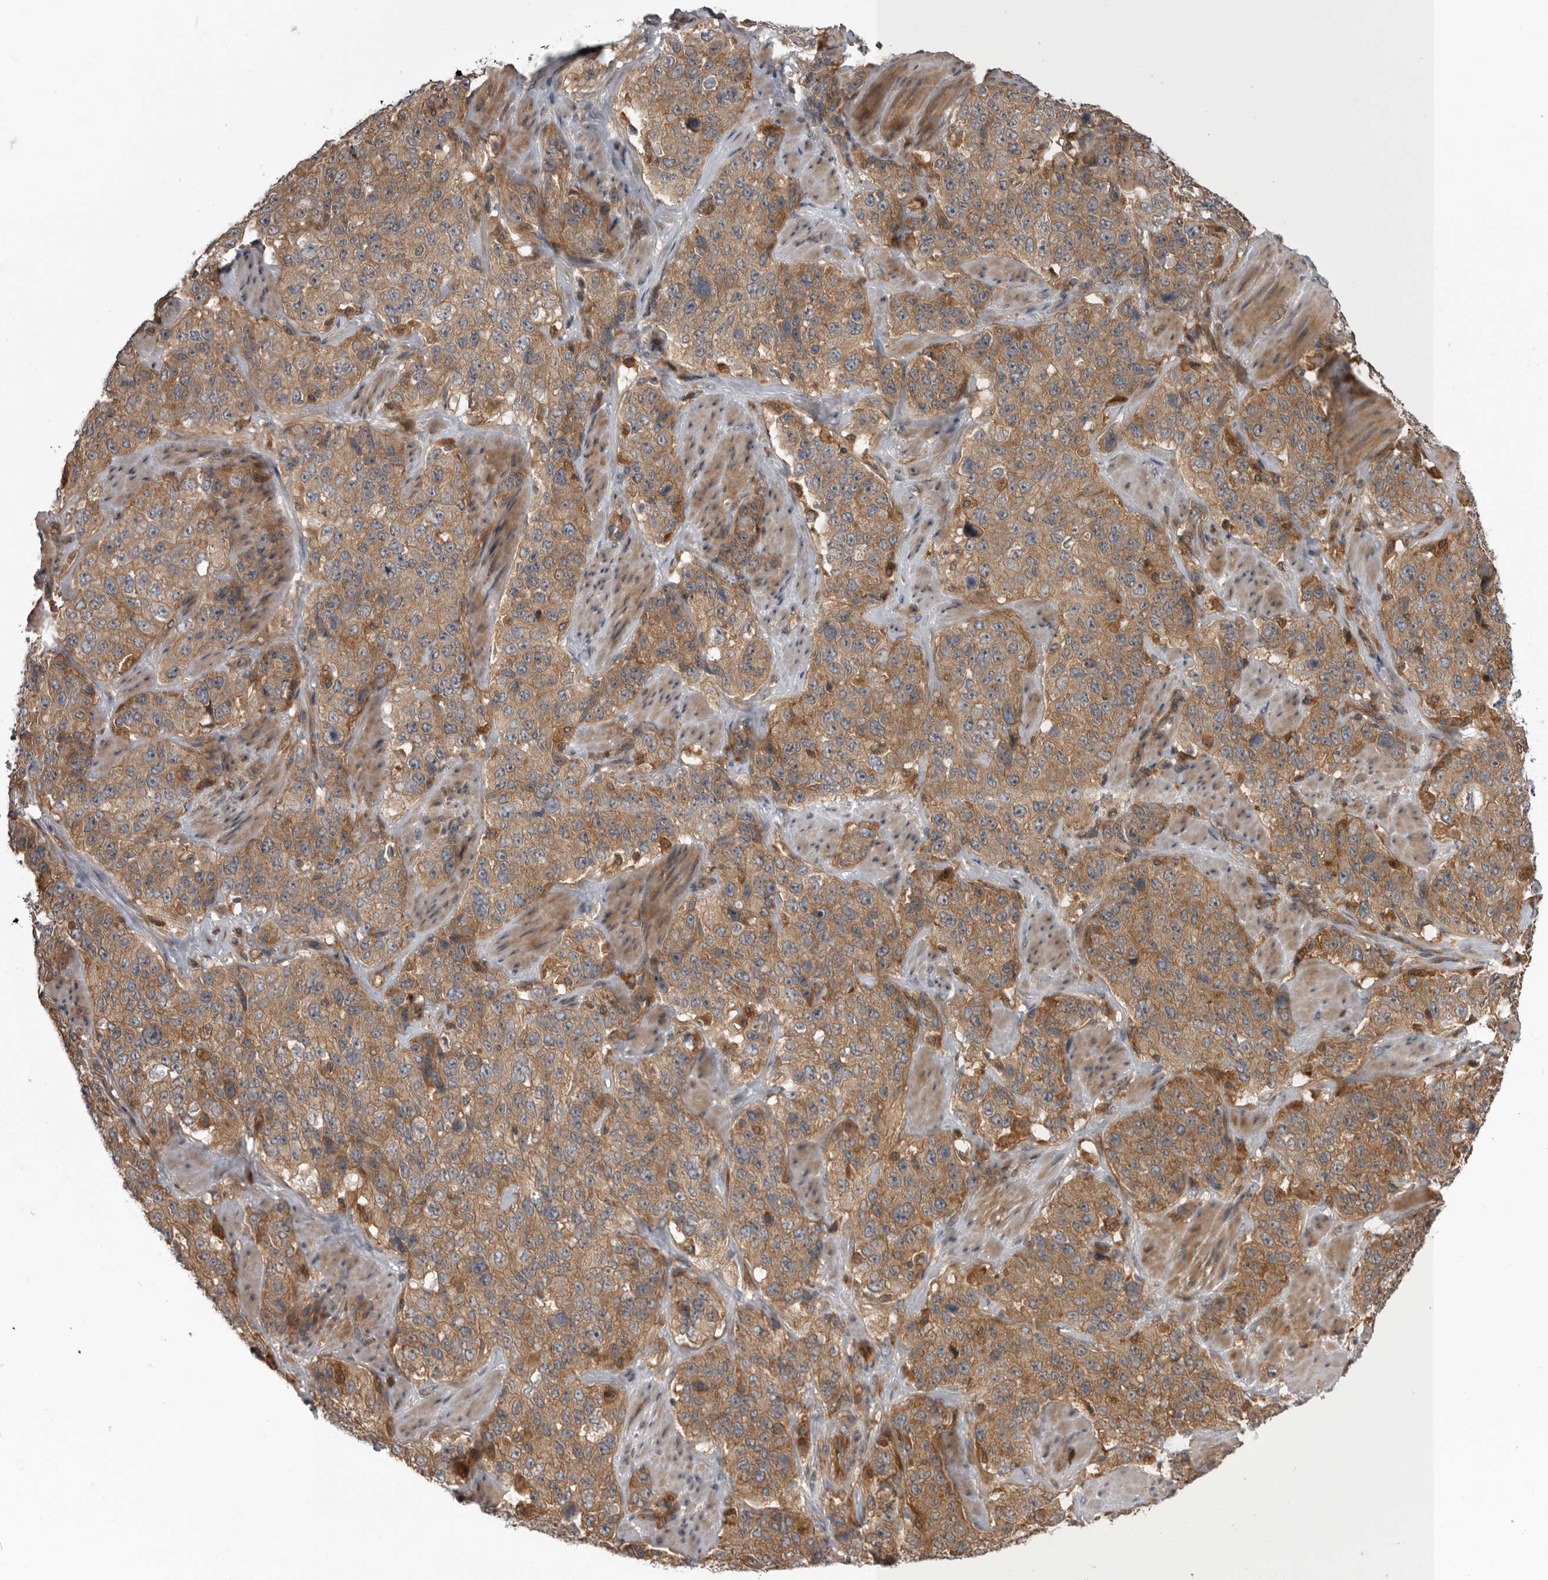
{"staining": {"intensity": "moderate", "quantity": ">75%", "location": "cytoplasmic/membranous"}, "tissue": "stomach cancer", "cell_type": "Tumor cells", "image_type": "cancer", "snomed": [{"axis": "morphology", "description": "Adenocarcinoma, NOS"}, {"axis": "topography", "description": "Stomach"}], "caption": "Moderate cytoplasmic/membranous protein expression is identified in approximately >75% of tumor cells in stomach cancer (adenocarcinoma).", "gene": "RAB3GAP2", "patient": {"sex": "male", "age": 48}}